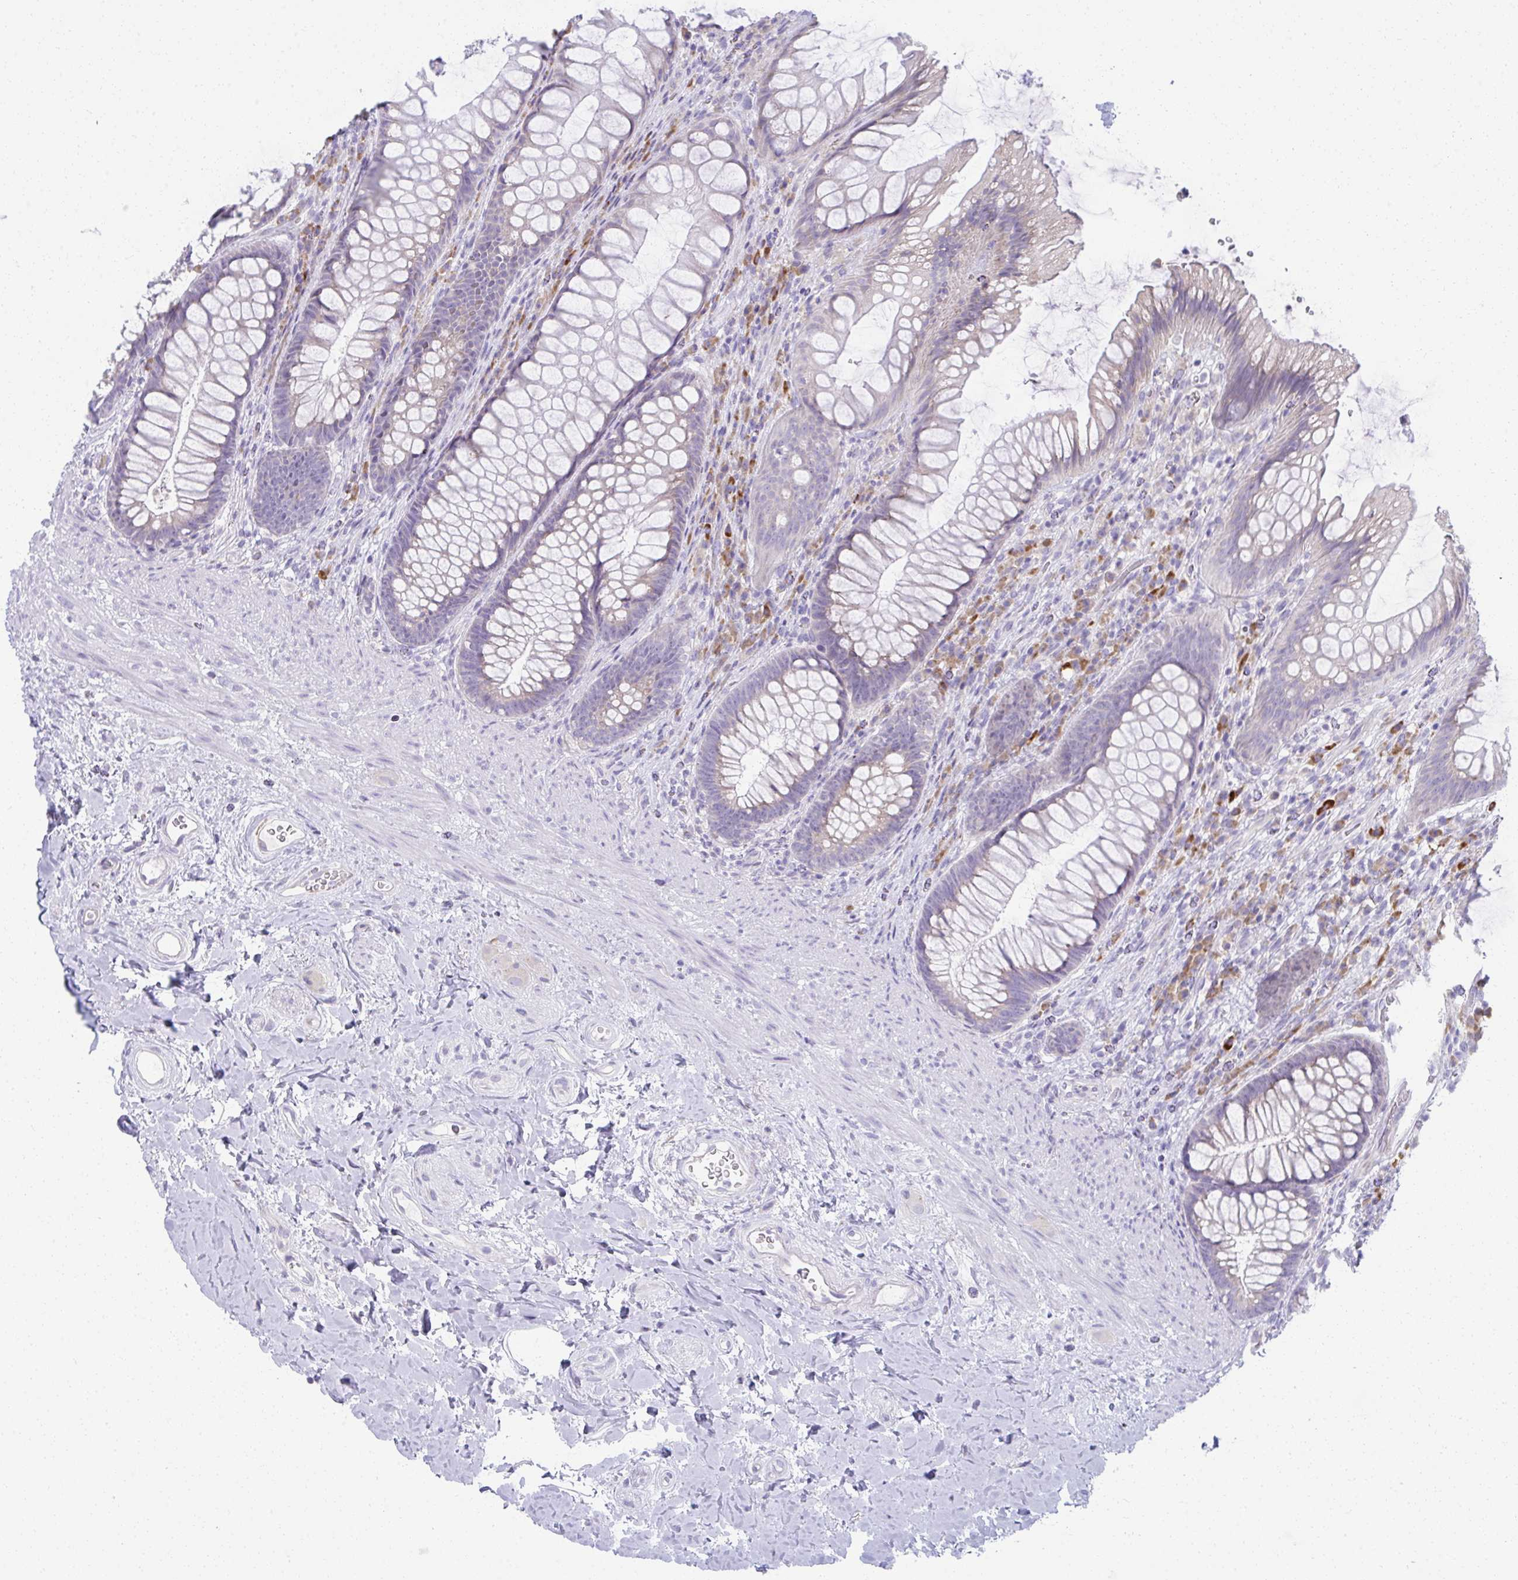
{"staining": {"intensity": "weak", "quantity": "<25%", "location": "cytoplasmic/membranous"}, "tissue": "rectum", "cell_type": "Glandular cells", "image_type": "normal", "snomed": [{"axis": "morphology", "description": "Normal tissue, NOS"}, {"axis": "topography", "description": "Rectum"}], "caption": "This is an IHC micrograph of normal human rectum. There is no staining in glandular cells.", "gene": "FASLG", "patient": {"sex": "male", "age": 53}}